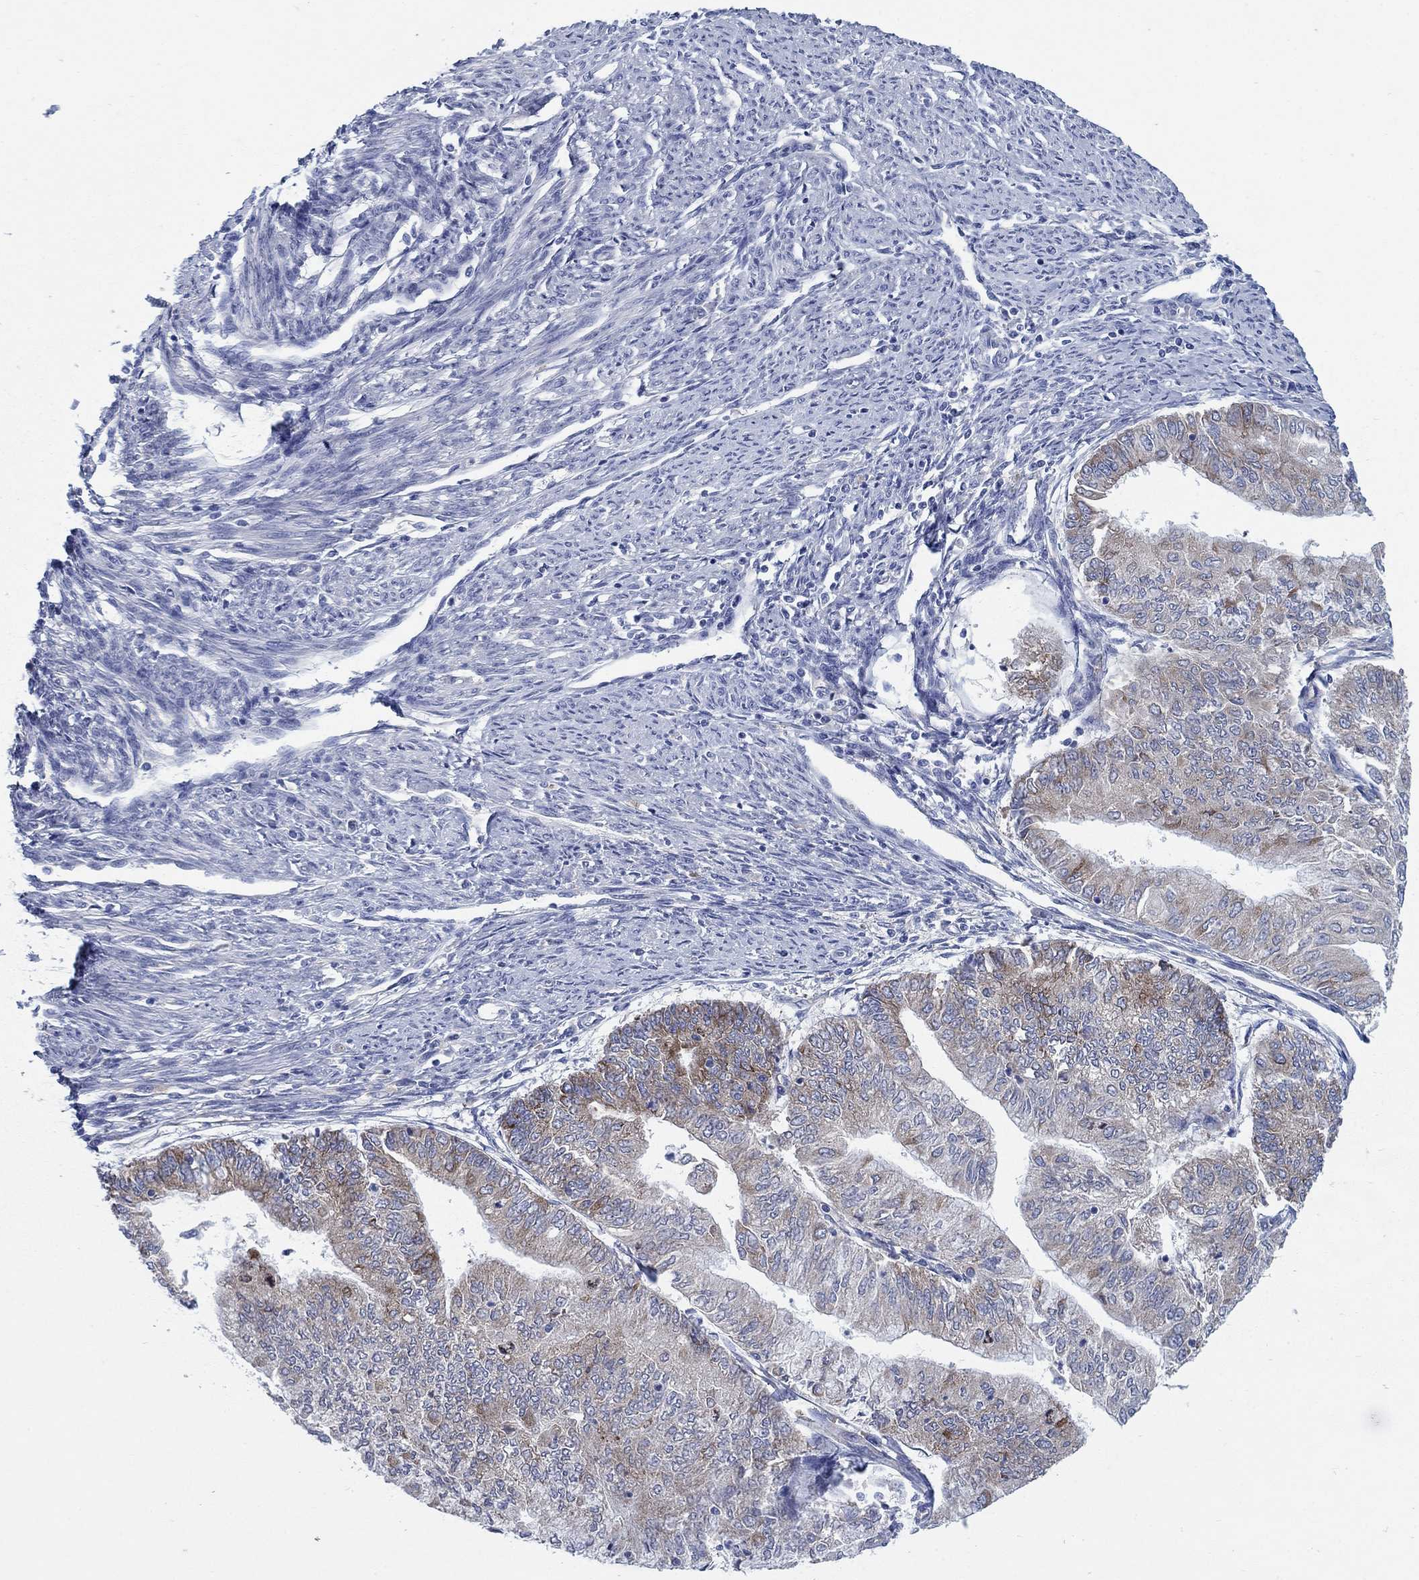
{"staining": {"intensity": "moderate", "quantity": "<25%", "location": "cytoplasmic/membranous"}, "tissue": "endometrial cancer", "cell_type": "Tumor cells", "image_type": "cancer", "snomed": [{"axis": "morphology", "description": "Adenocarcinoma, NOS"}, {"axis": "topography", "description": "Endometrium"}], "caption": "Endometrial adenocarcinoma stained with a protein marker exhibits moderate staining in tumor cells.", "gene": "TMEM59", "patient": {"sex": "female", "age": 59}}